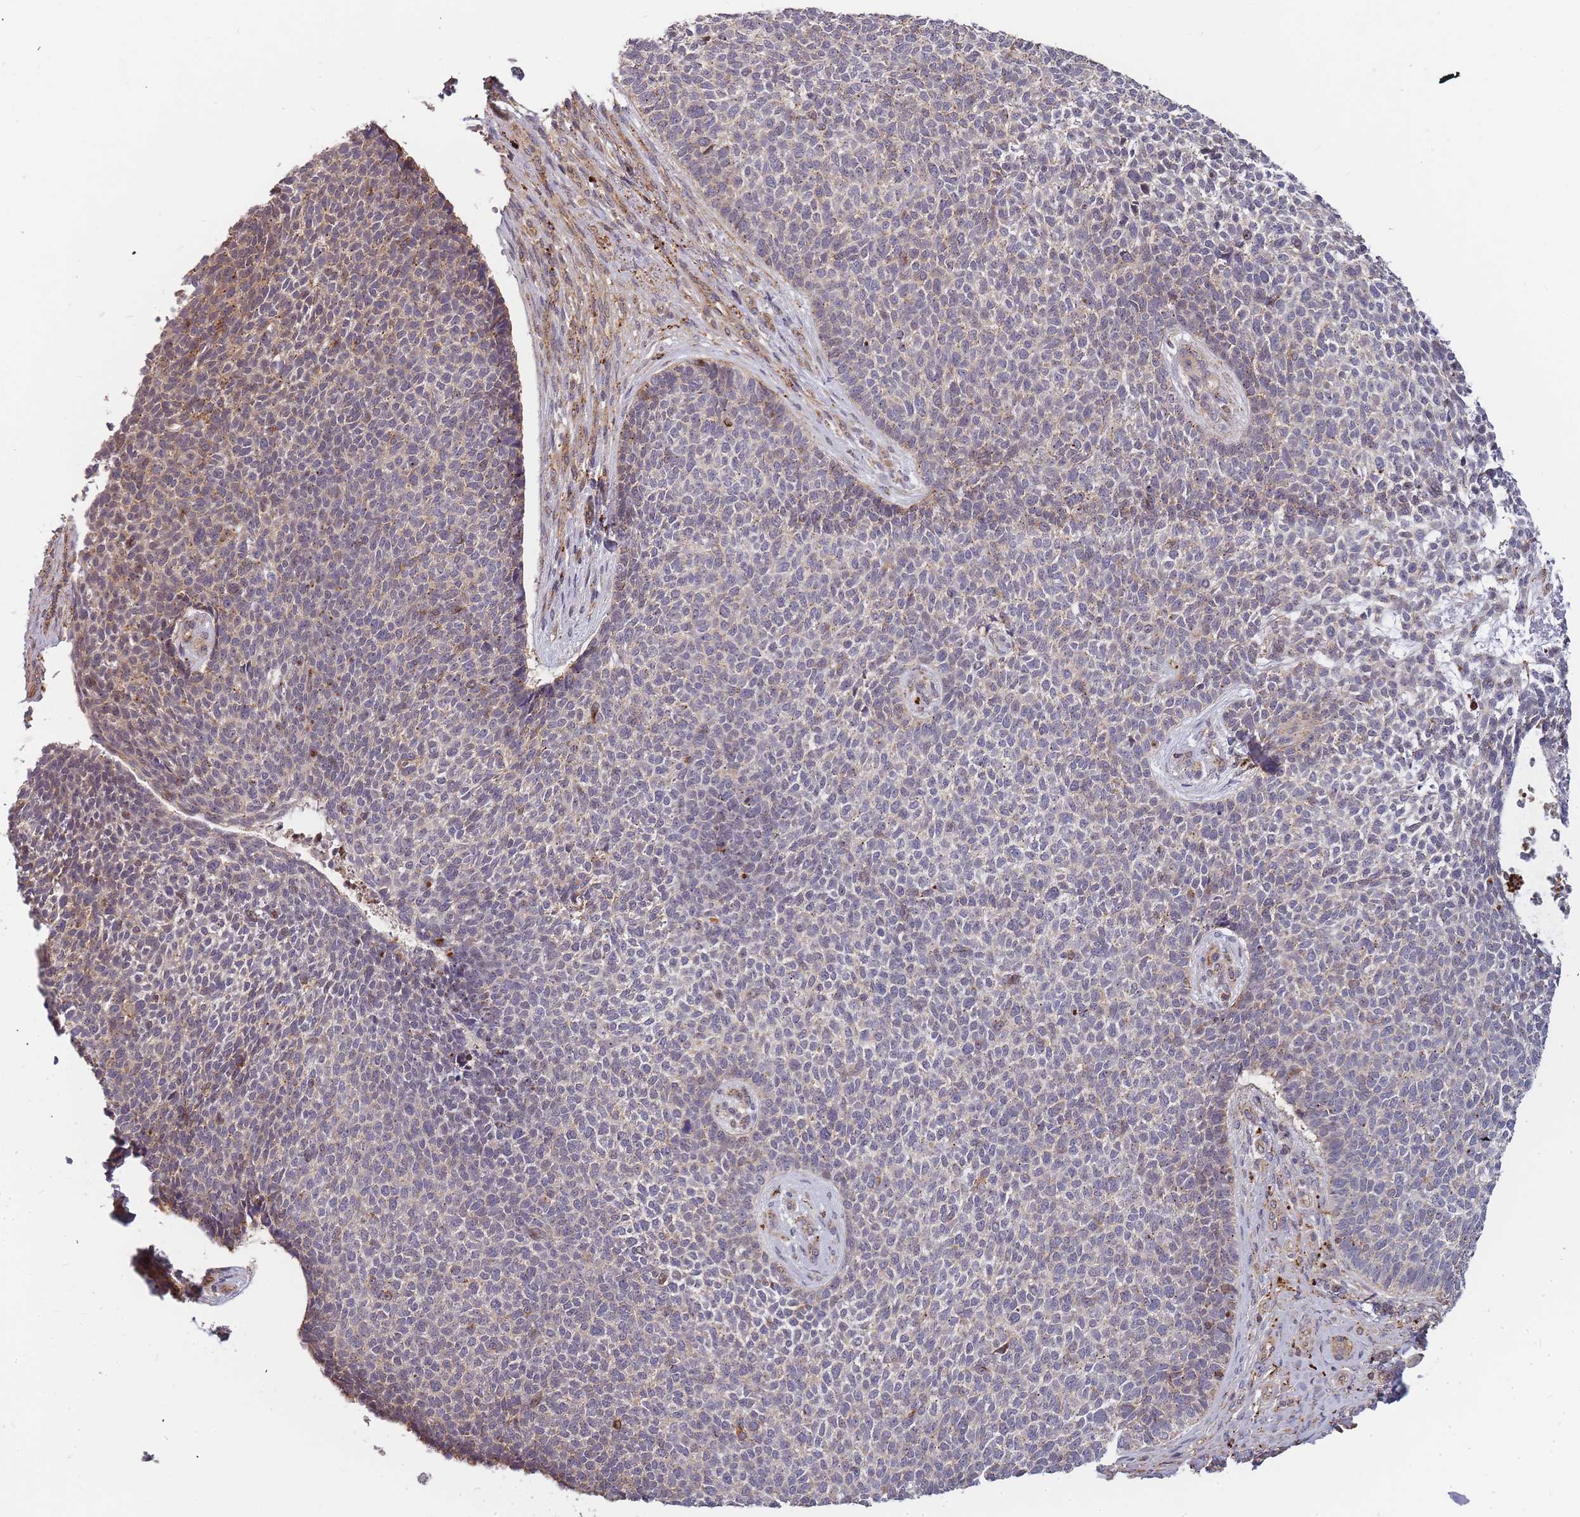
{"staining": {"intensity": "weak", "quantity": "<25%", "location": "cytoplasmic/membranous"}, "tissue": "skin cancer", "cell_type": "Tumor cells", "image_type": "cancer", "snomed": [{"axis": "morphology", "description": "Basal cell carcinoma"}, {"axis": "topography", "description": "Skin"}], "caption": "There is no significant expression in tumor cells of skin cancer.", "gene": "ATG5", "patient": {"sex": "female", "age": 84}}